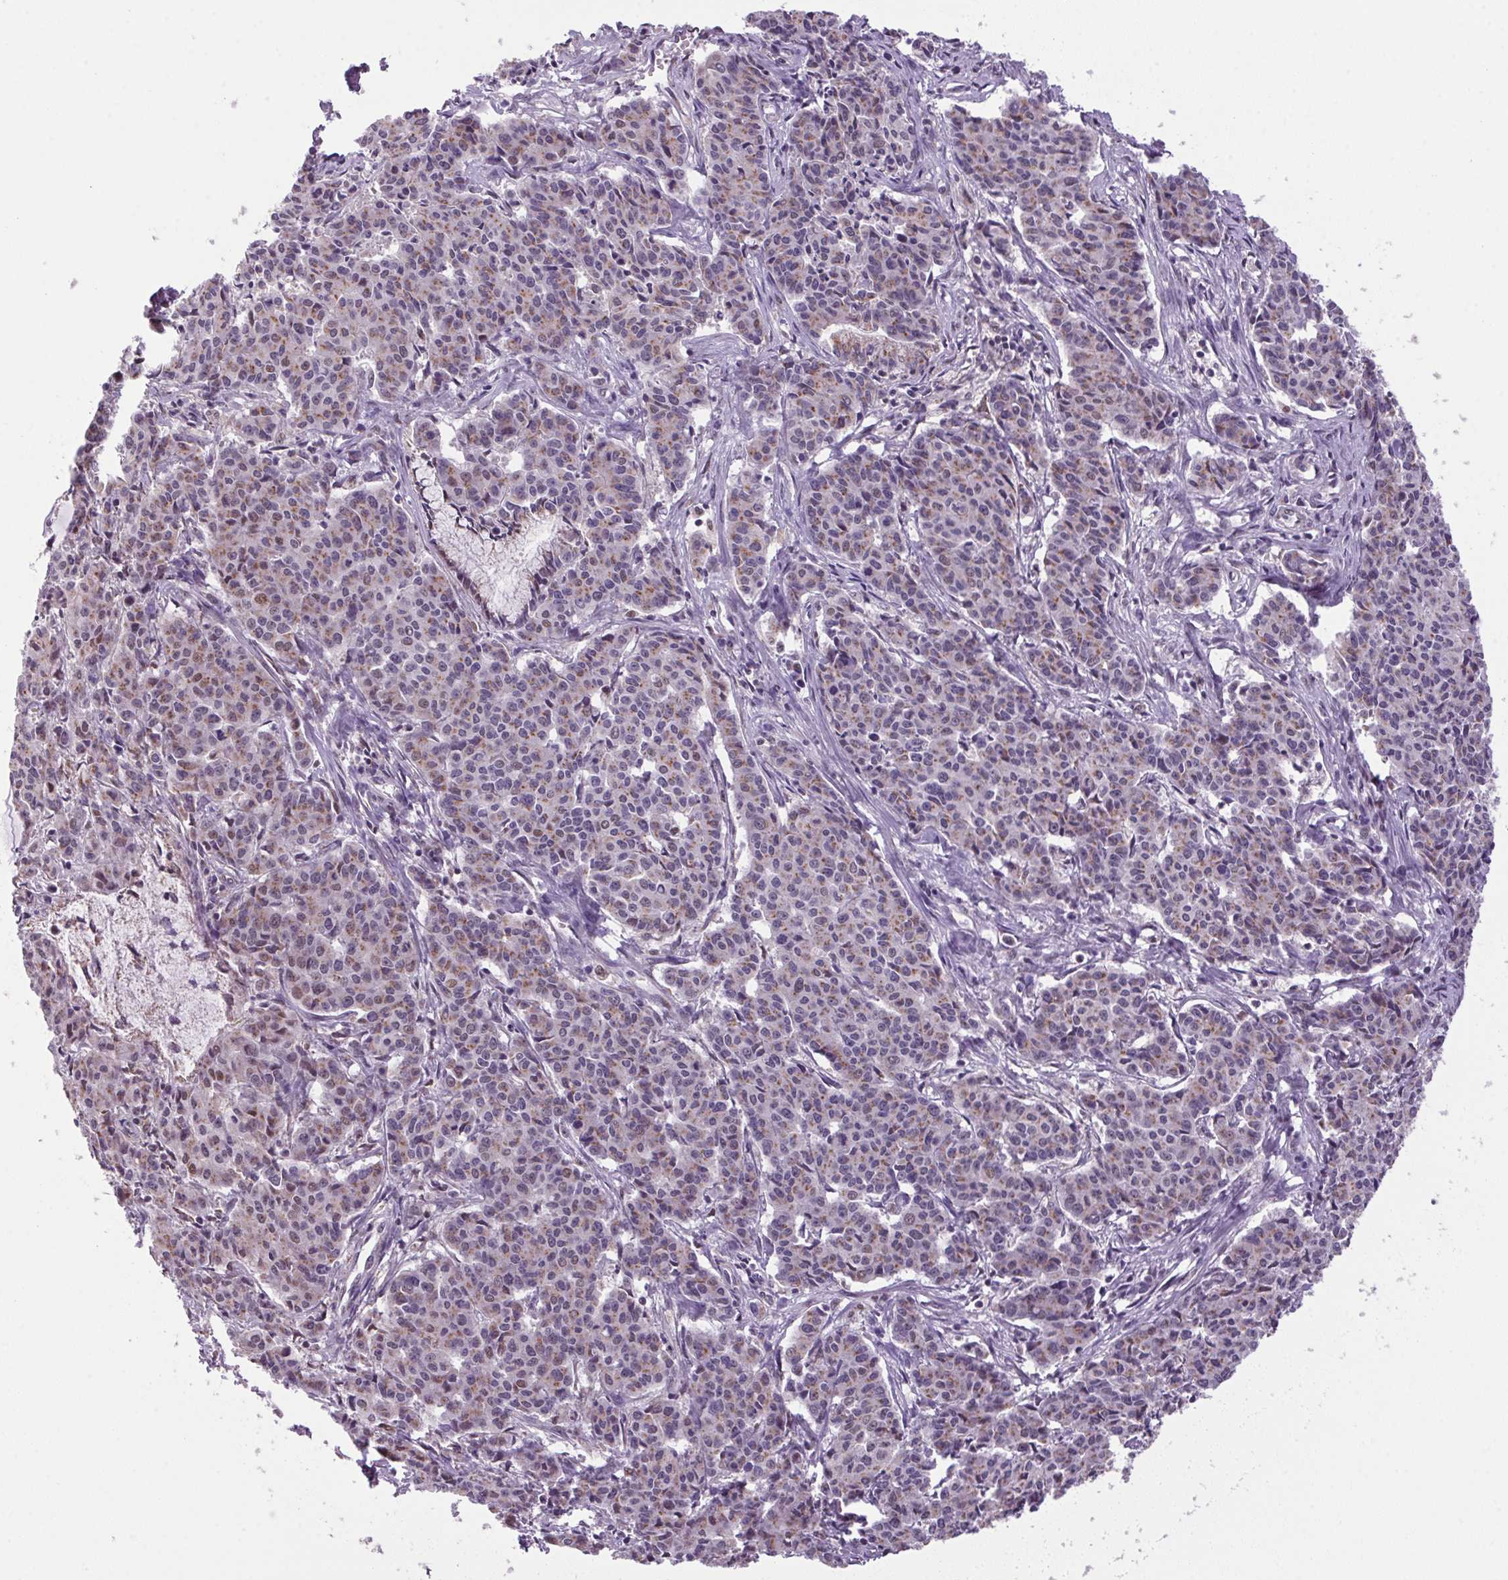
{"staining": {"intensity": "weak", "quantity": "25%-75%", "location": "cytoplasmic/membranous"}, "tissue": "cervical cancer", "cell_type": "Tumor cells", "image_type": "cancer", "snomed": [{"axis": "morphology", "description": "Squamous cell carcinoma, NOS"}, {"axis": "topography", "description": "Cervix"}], "caption": "The histopathology image displays immunohistochemical staining of squamous cell carcinoma (cervical). There is weak cytoplasmic/membranous expression is appreciated in about 25%-75% of tumor cells.", "gene": "AKR1E2", "patient": {"sex": "female", "age": 28}}